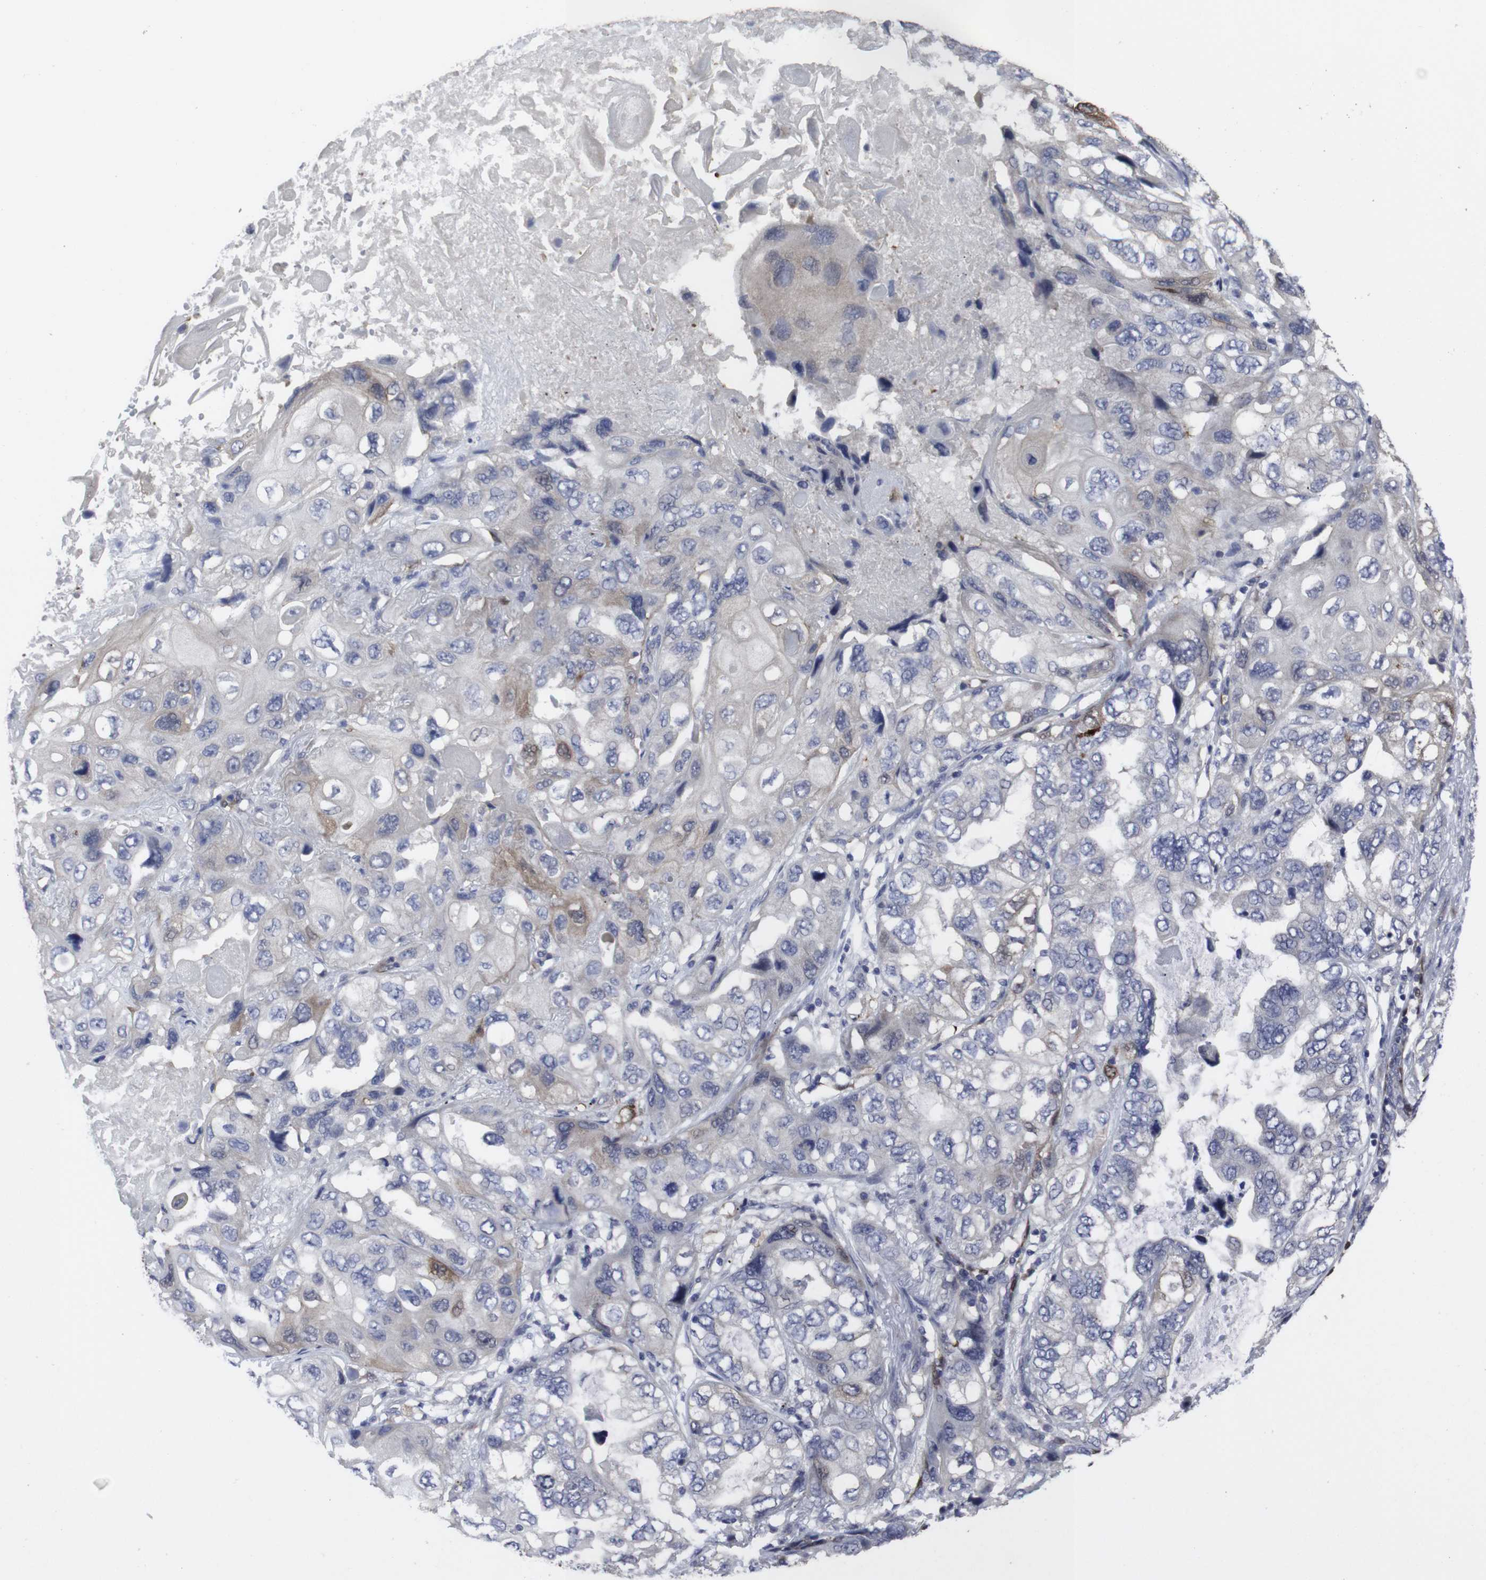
{"staining": {"intensity": "weak", "quantity": "<25%", "location": "cytoplasmic/membranous"}, "tissue": "lung cancer", "cell_type": "Tumor cells", "image_type": "cancer", "snomed": [{"axis": "morphology", "description": "Squamous cell carcinoma, NOS"}, {"axis": "topography", "description": "Lung"}], "caption": "IHC image of human lung cancer stained for a protein (brown), which exhibits no expression in tumor cells.", "gene": "SNCG", "patient": {"sex": "female", "age": 73}}